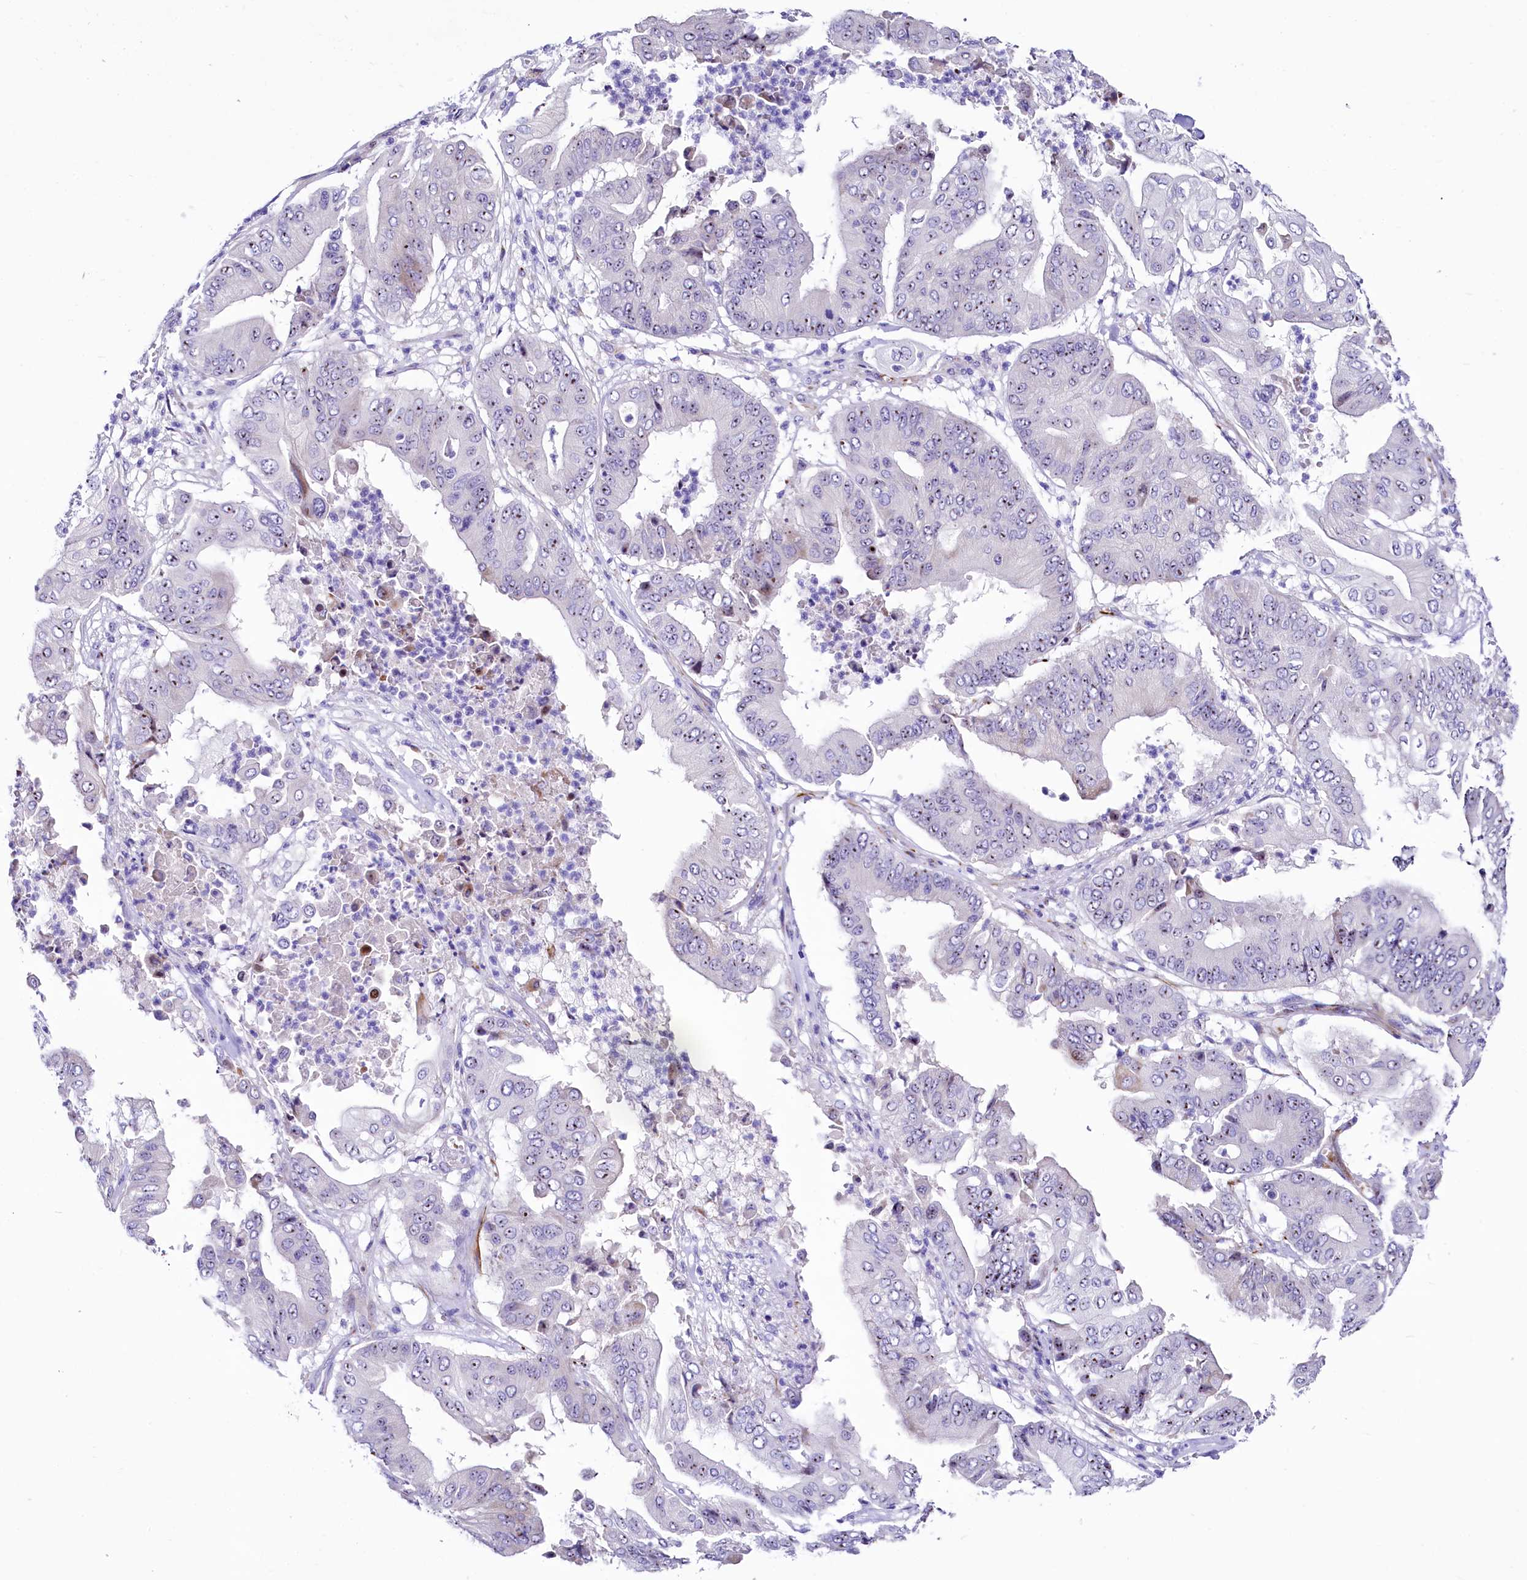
{"staining": {"intensity": "moderate", "quantity": "25%-75%", "location": "nuclear"}, "tissue": "pancreatic cancer", "cell_type": "Tumor cells", "image_type": "cancer", "snomed": [{"axis": "morphology", "description": "Adenocarcinoma, NOS"}, {"axis": "topography", "description": "Pancreas"}], "caption": "Immunohistochemical staining of human pancreatic adenocarcinoma demonstrates medium levels of moderate nuclear positivity in about 25%-75% of tumor cells. (brown staining indicates protein expression, while blue staining denotes nuclei).", "gene": "SH3TC2", "patient": {"sex": "female", "age": 77}}